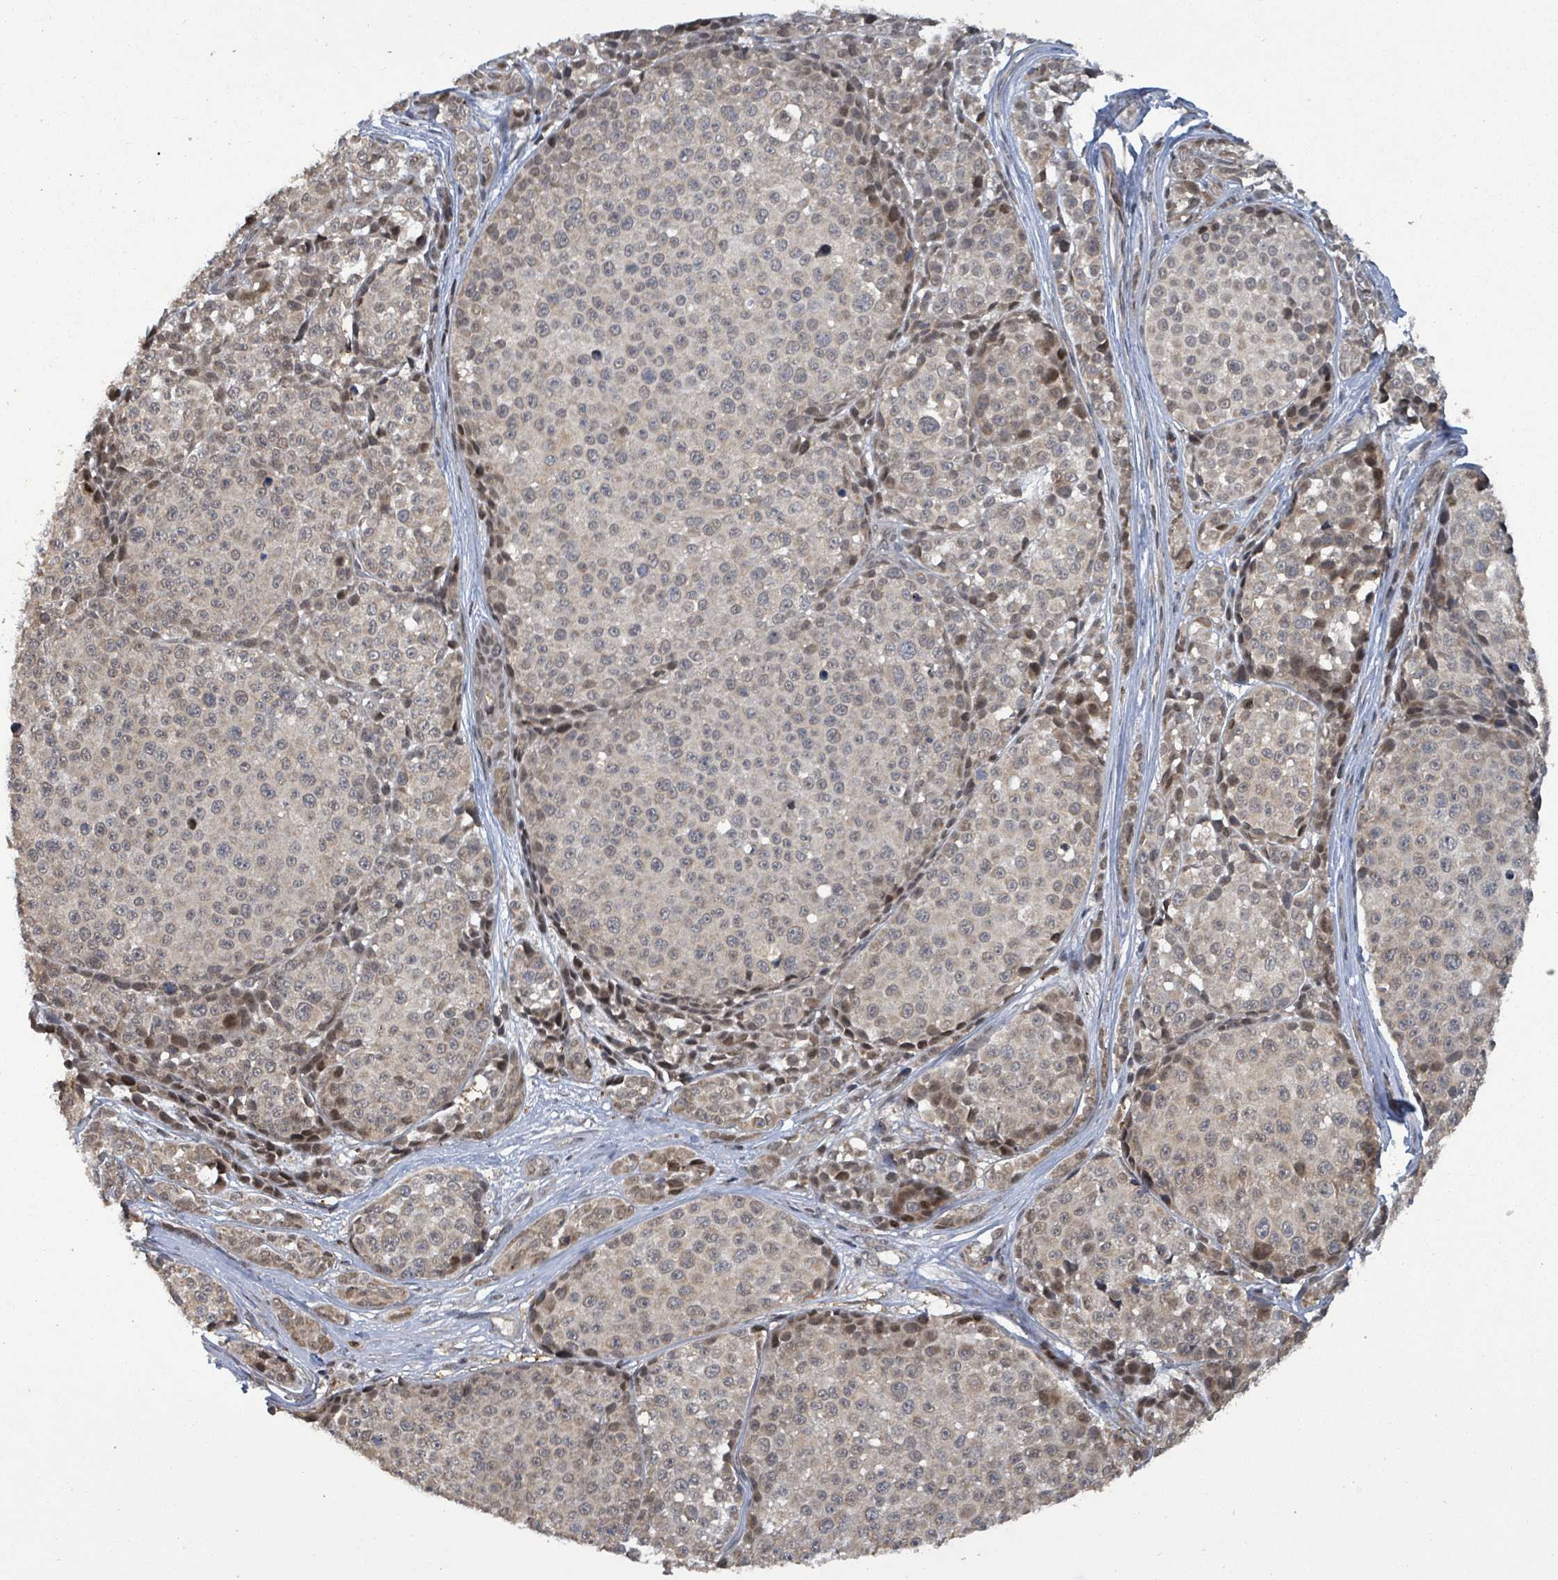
{"staining": {"intensity": "moderate", "quantity": "25%-75%", "location": "cytoplasmic/membranous,nuclear"}, "tissue": "melanoma", "cell_type": "Tumor cells", "image_type": "cancer", "snomed": [{"axis": "morphology", "description": "Malignant melanoma, NOS"}, {"axis": "topography", "description": "Skin"}], "caption": "Protein analysis of malignant melanoma tissue shows moderate cytoplasmic/membranous and nuclear positivity in approximately 25%-75% of tumor cells.", "gene": "COQ6", "patient": {"sex": "female", "age": 35}}